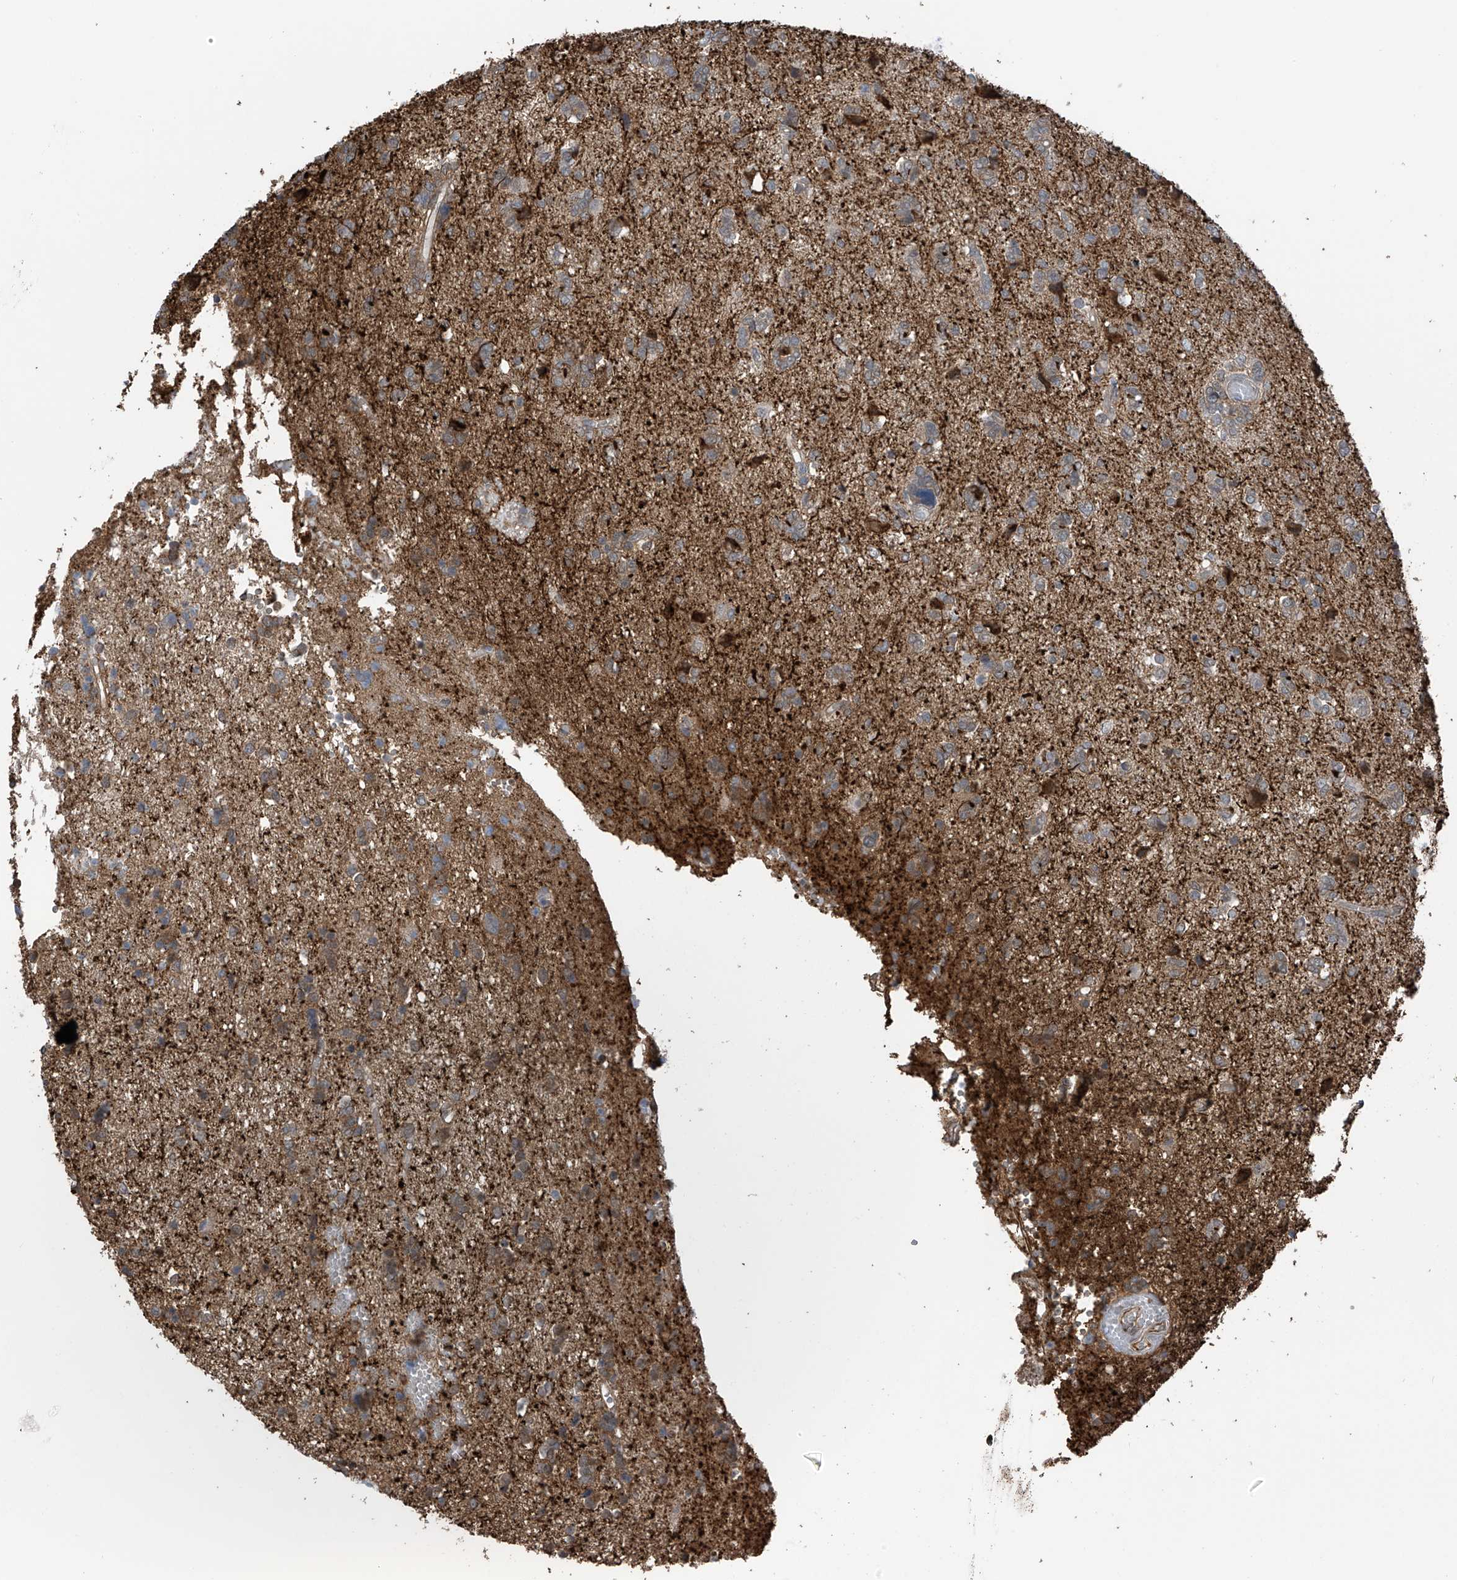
{"staining": {"intensity": "weak", "quantity": "<25%", "location": "cytoplasmic/membranous"}, "tissue": "glioma", "cell_type": "Tumor cells", "image_type": "cancer", "snomed": [{"axis": "morphology", "description": "Glioma, malignant, High grade"}, {"axis": "topography", "description": "Brain"}], "caption": "A micrograph of high-grade glioma (malignant) stained for a protein exhibits no brown staining in tumor cells.", "gene": "ZNF189", "patient": {"sex": "female", "age": 59}}